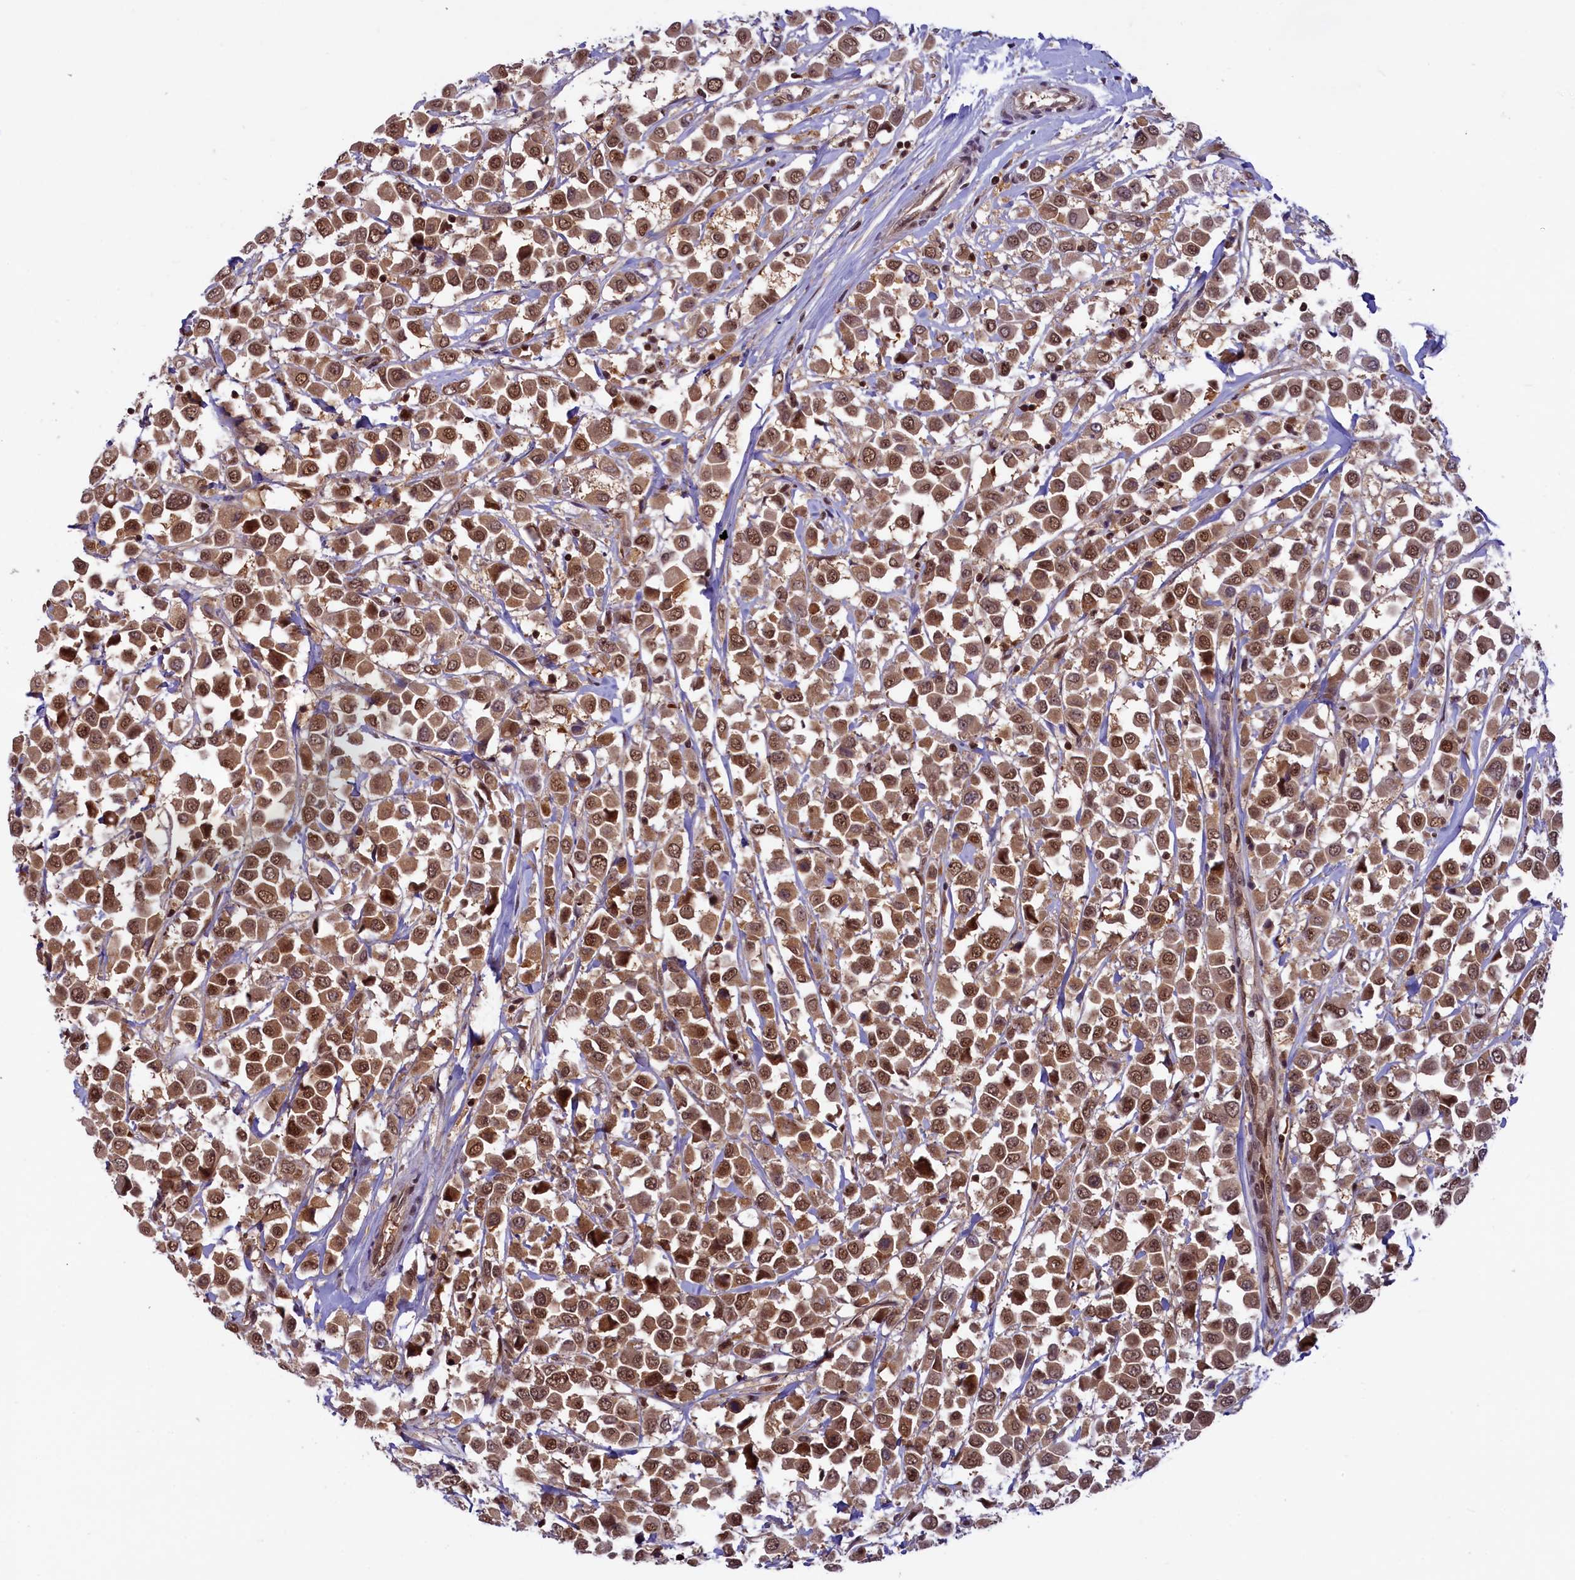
{"staining": {"intensity": "moderate", "quantity": ">75%", "location": "cytoplasmic/membranous,nuclear"}, "tissue": "breast cancer", "cell_type": "Tumor cells", "image_type": "cancer", "snomed": [{"axis": "morphology", "description": "Duct carcinoma"}, {"axis": "topography", "description": "Breast"}], "caption": "Moderate cytoplasmic/membranous and nuclear protein expression is appreciated in approximately >75% of tumor cells in breast intraductal carcinoma.", "gene": "SLC7A6OS", "patient": {"sex": "female", "age": 61}}